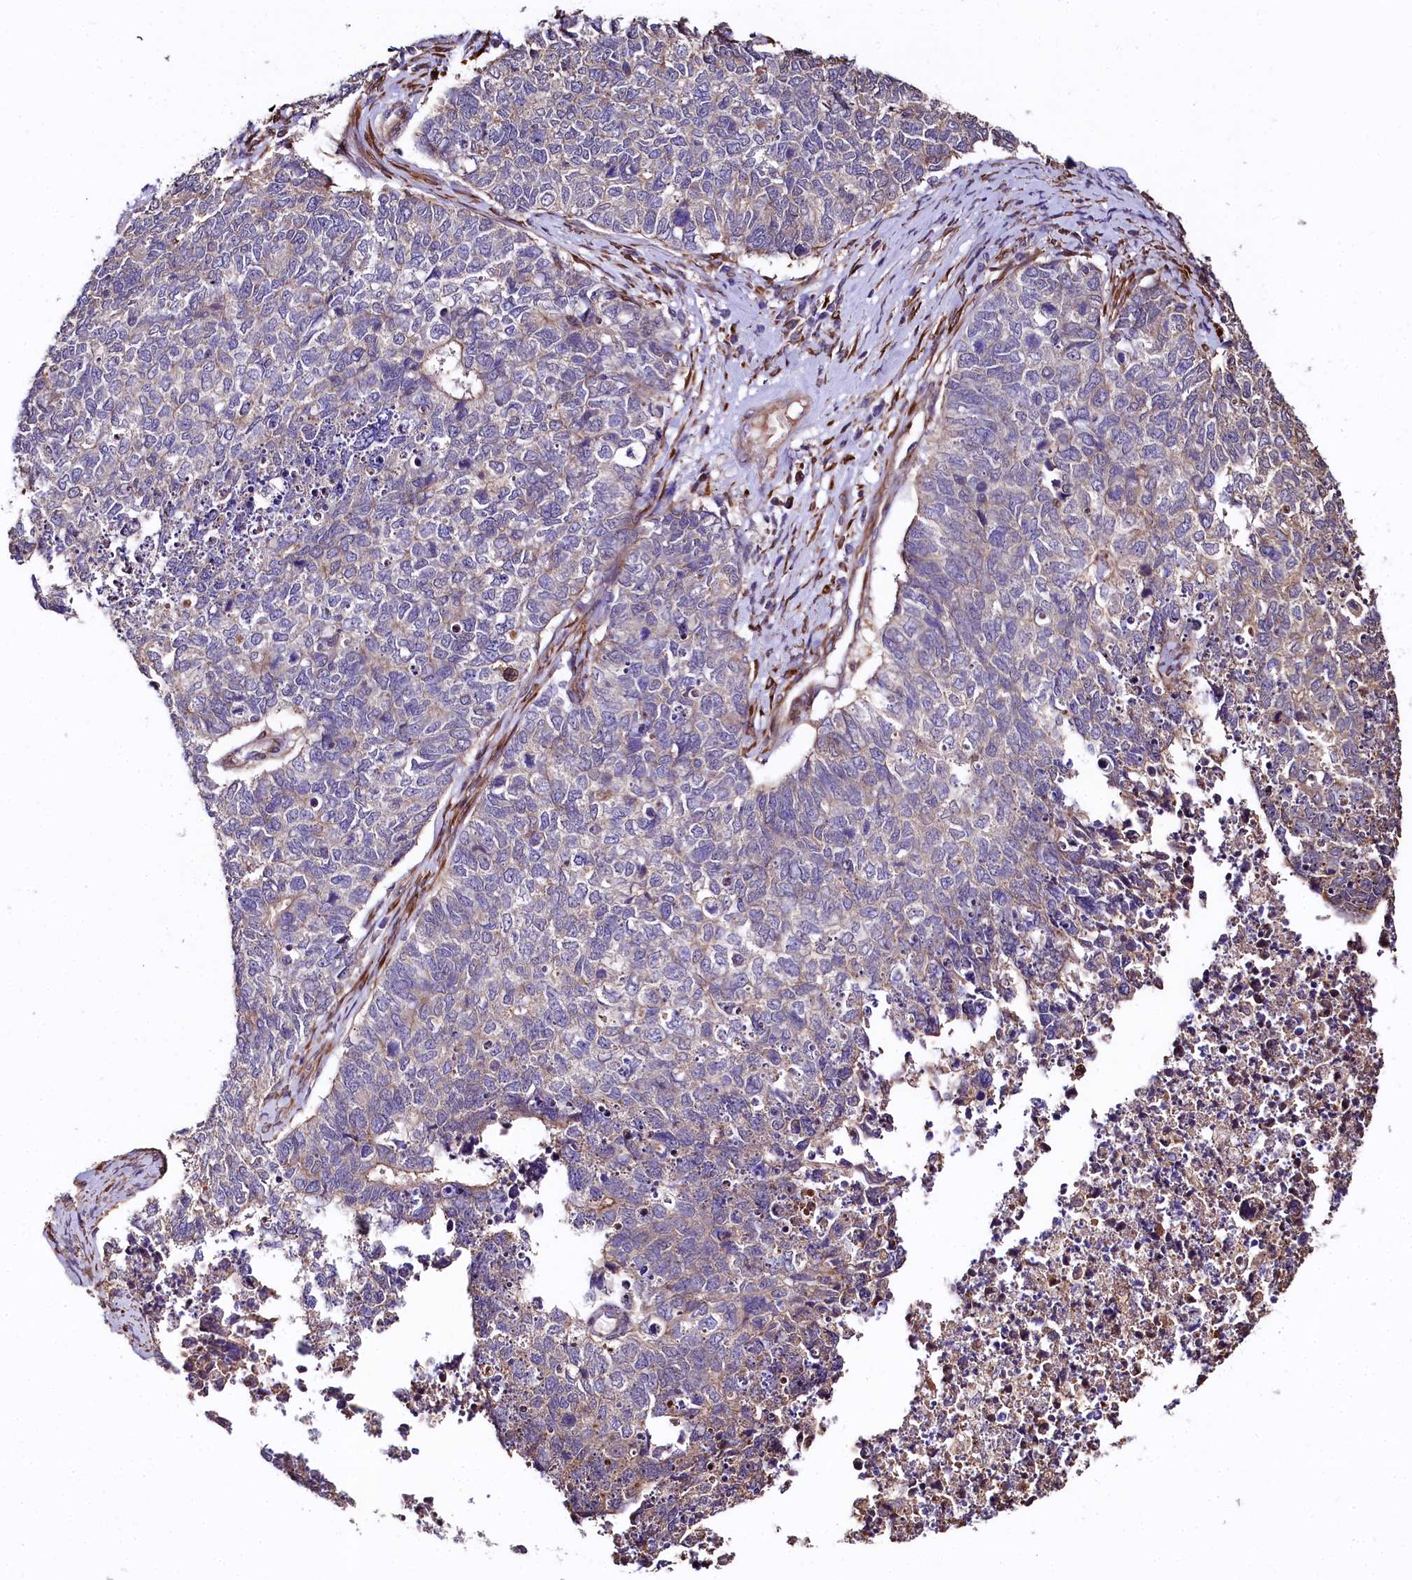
{"staining": {"intensity": "negative", "quantity": "none", "location": "none"}, "tissue": "cervical cancer", "cell_type": "Tumor cells", "image_type": "cancer", "snomed": [{"axis": "morphology", "description": "Squamous cell carcinoma, NOS"}, {"axis": "topography", "description": "Cervix"}], "caption": "DAB (3,3'-diaminobenzidine) immunohistochemical staining of human cervical cancer shows no significant staining in tumor cells.", "gene": "FCHSD2", "patient": {"sex": "female", "age": 63}}